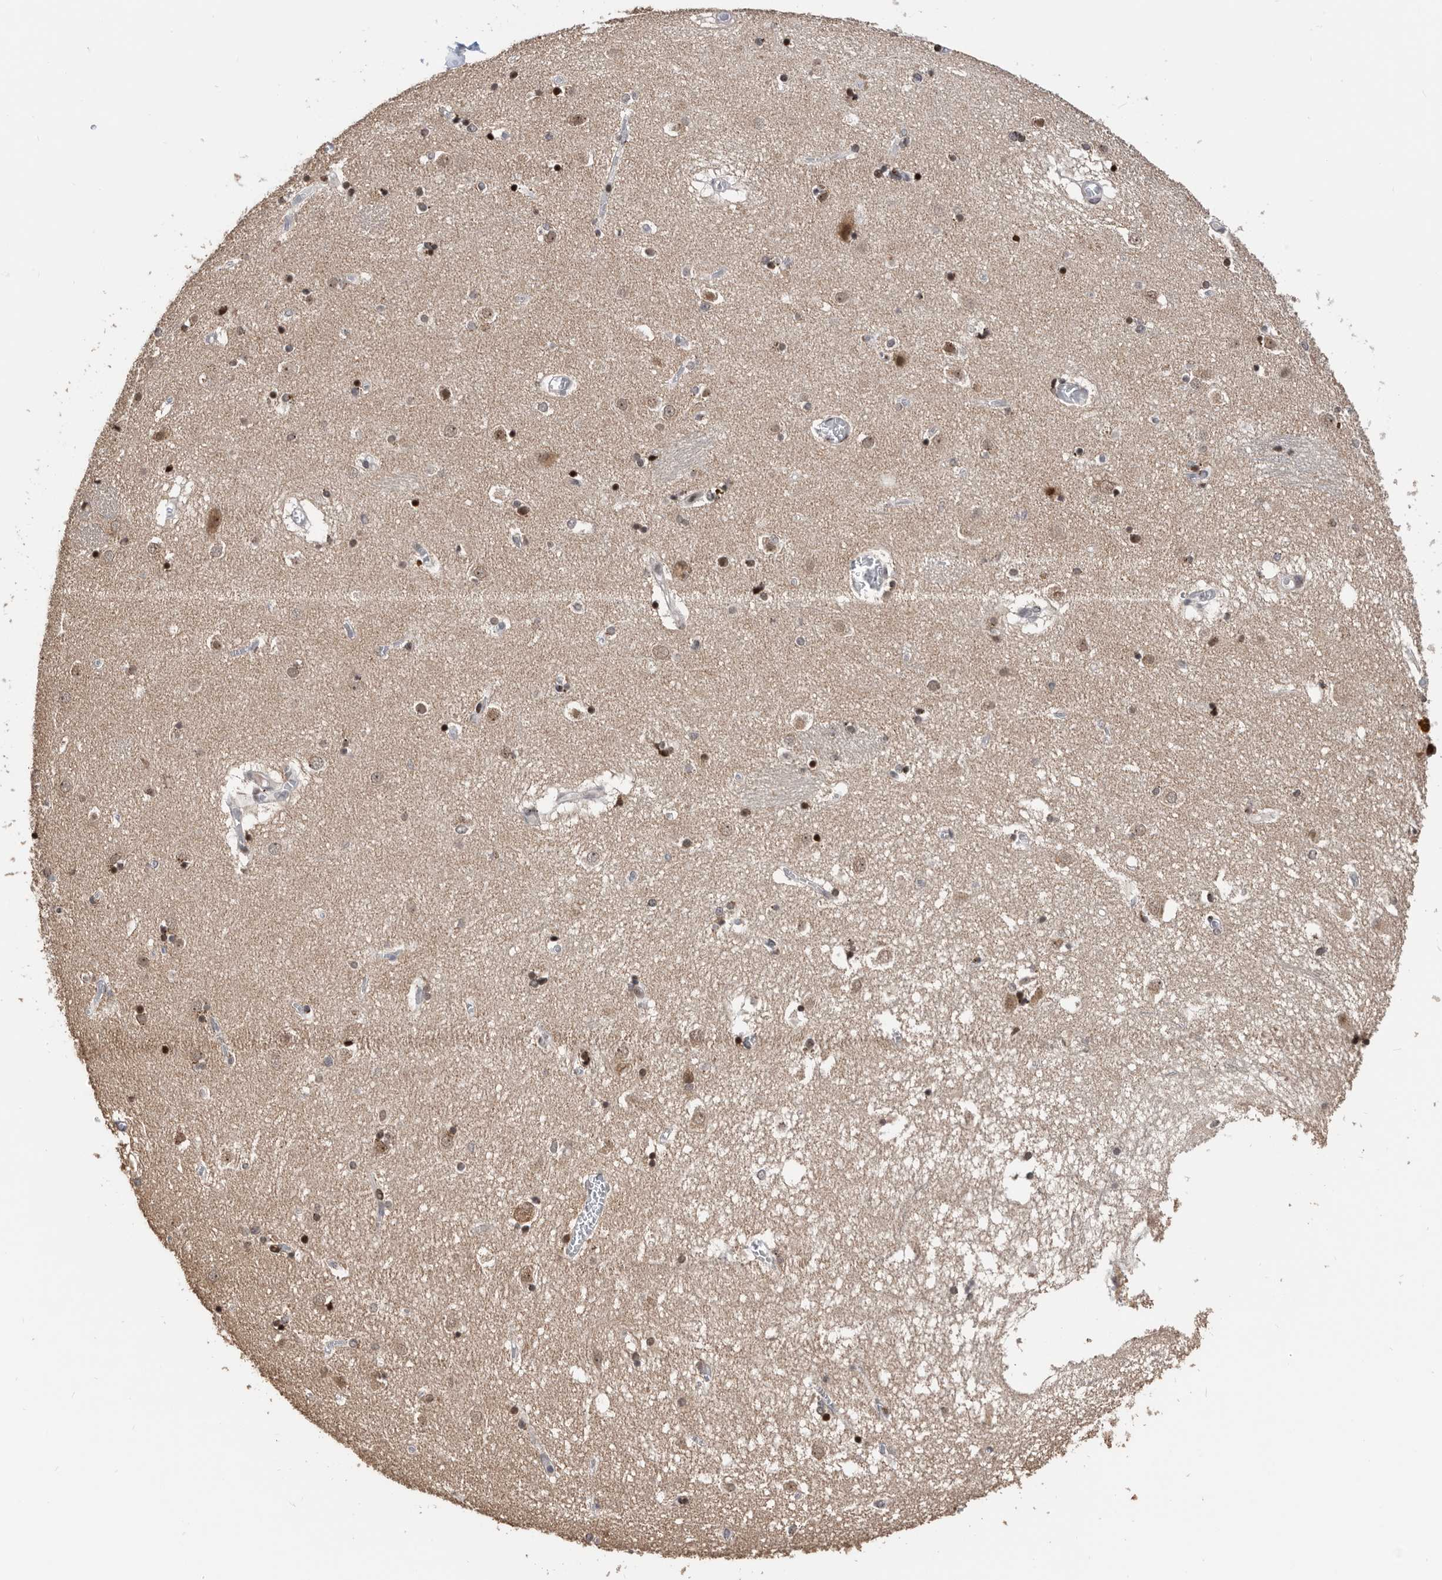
{"staining": {"intensity": "strong", "quantity": "25%-75%", "location": "nuclear"}, "tissue": "caudate", "cell_type": "Glial cells", "image_type": "normal", "snomed": [{"axis": "morphology", "description": "Normal tissue, NOS"}, {"axis": "topography", "description": "Lateral ventricle wall"}], "caption": "IHC of normal caudate shows high levels of strong nuclear expression in about 25%-75% of glial cells.", "gene": "SNRNP48", "patient": {"sex": "male", "age": 70}}